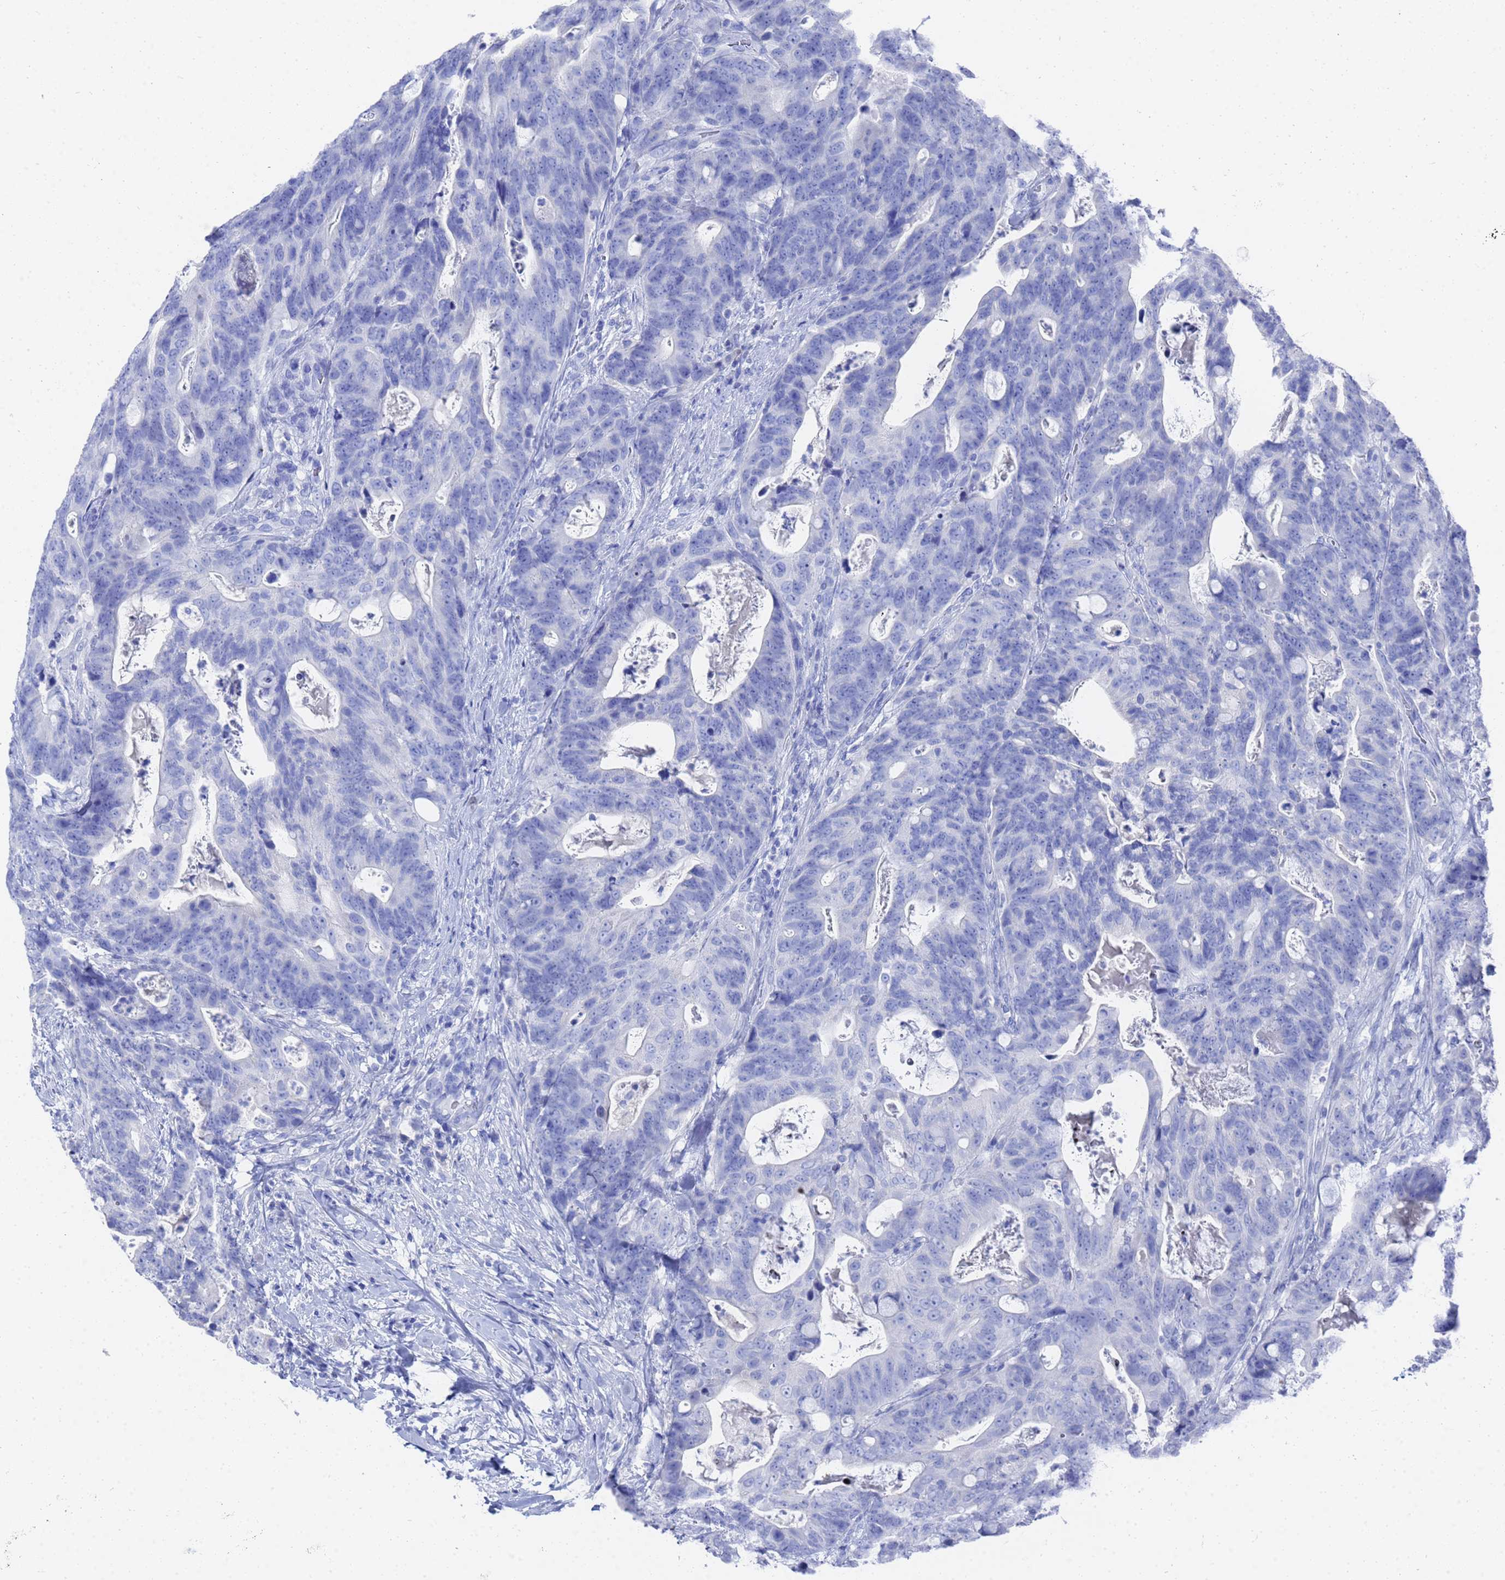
{"staining": {"intensity": "negative", "quantity": "none", "location": "none"}, "tissue": "colorectal cancer", "cell_type": "Tumor cells", "image_type": "cancer", "snomed": [{"axis": "morphology", "description": "Adenocarcinoma, NOS"}, {"axis": "topography", "description": "Colon"}], "caption": "Tumor cells show no significant protein expression in adenocarcinoma (colorectal). (Brightfield microscopy of DAB immunohistochemistry (IHC) at high magnification).", "gene": "GGT1", "patient": {"sex": "female", "age": 82}}